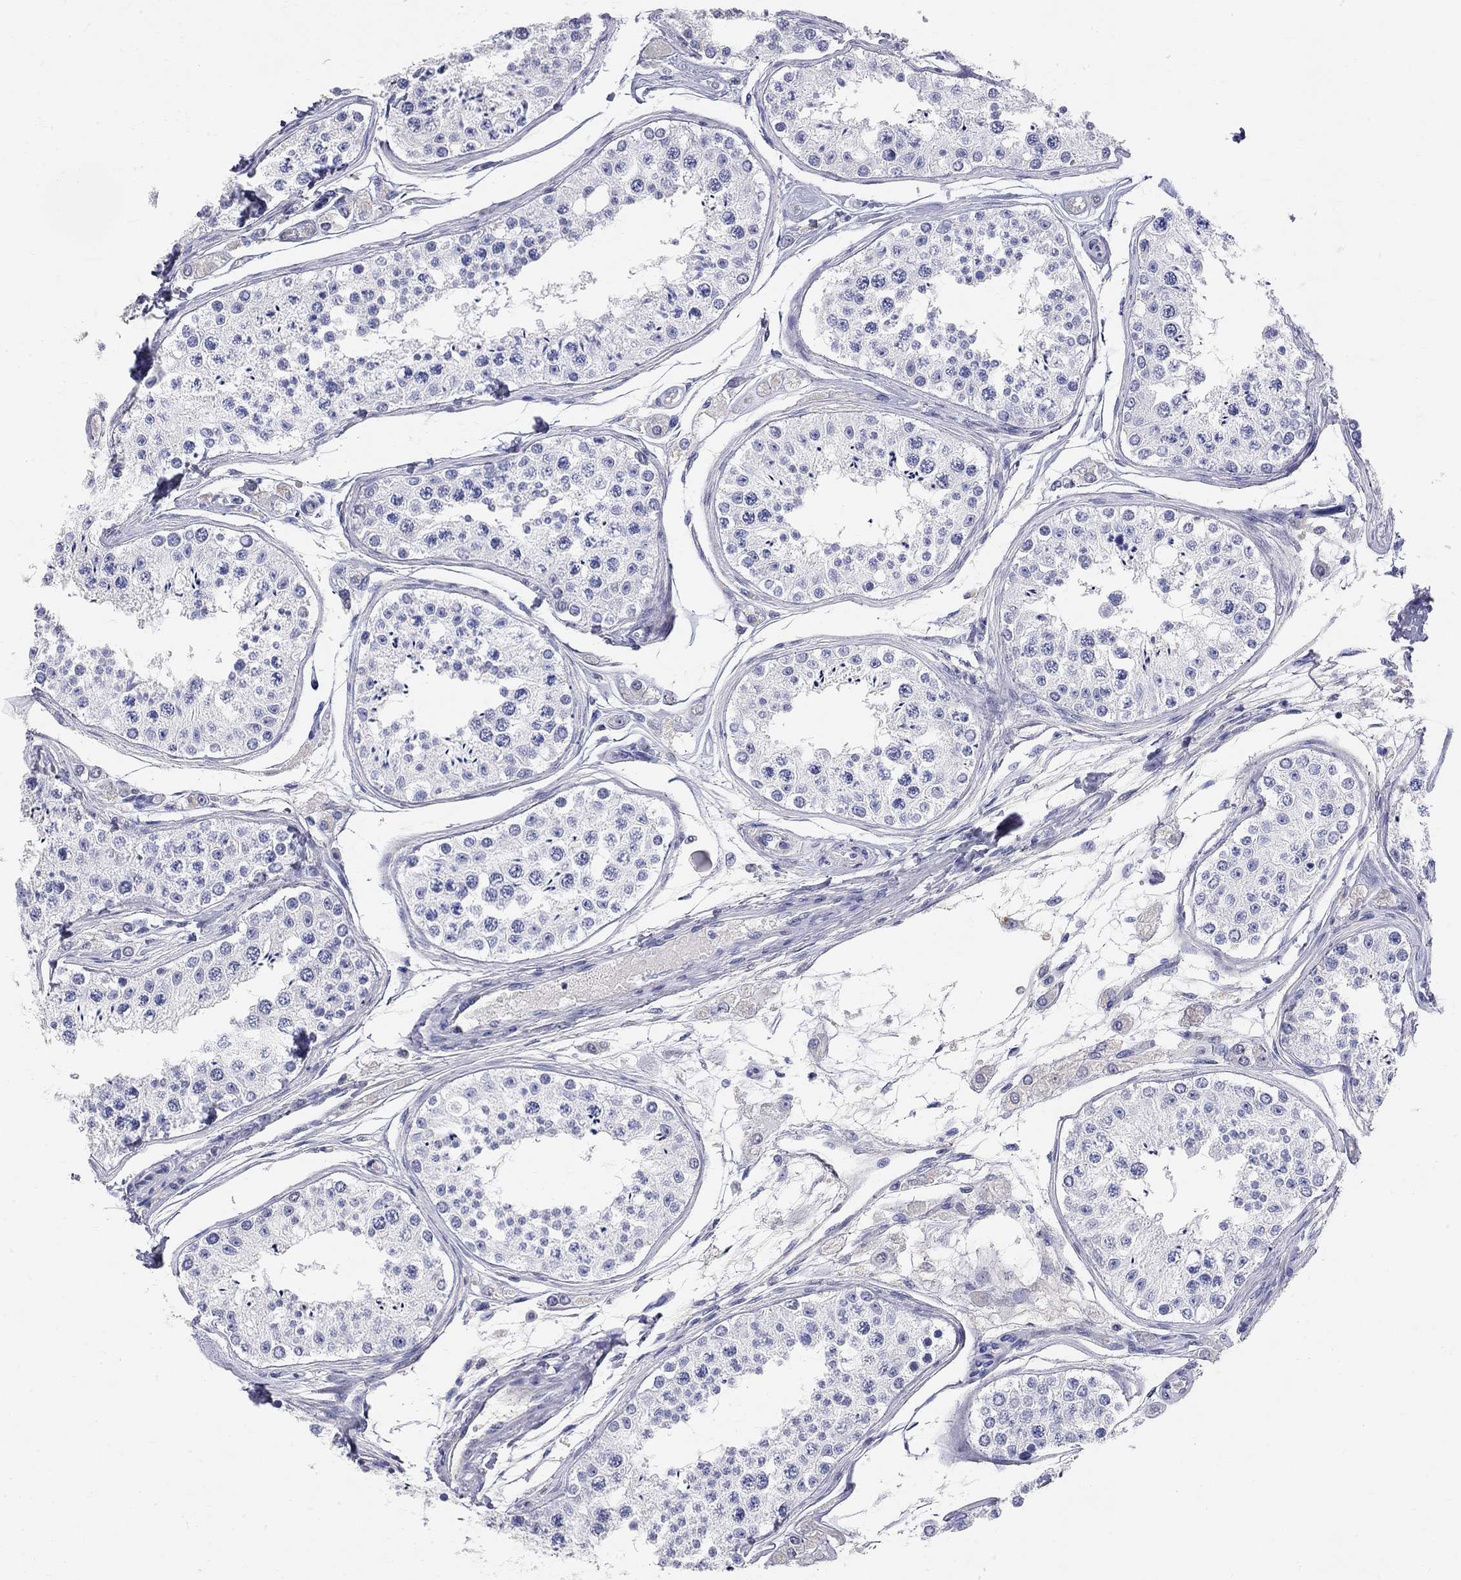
{"staining": {"intensity": "negative", "quantity": "none", "location": "none"}, "tissue": "testis", "cell_type": "Cells in seminiferous ducts", "image_type": "normal", "snomed": [{"axis": "morphology", "description": "Normal tissue, NOS"}, {"axis": "topography", "description": "Testis"}], "caption": "Immunohistochemistry (IHC) image of normal testis: testis stained with DAB demonstrates no significant protein staining in cells in seminiferous ducts. (Brightfield microscopy of DAB (3,3'-diaminobenzidine) immunohistochemistry (IHC) at high magnification).", "gene": "PHOX2B", "patient": {"sex": "male", "age": 25}}